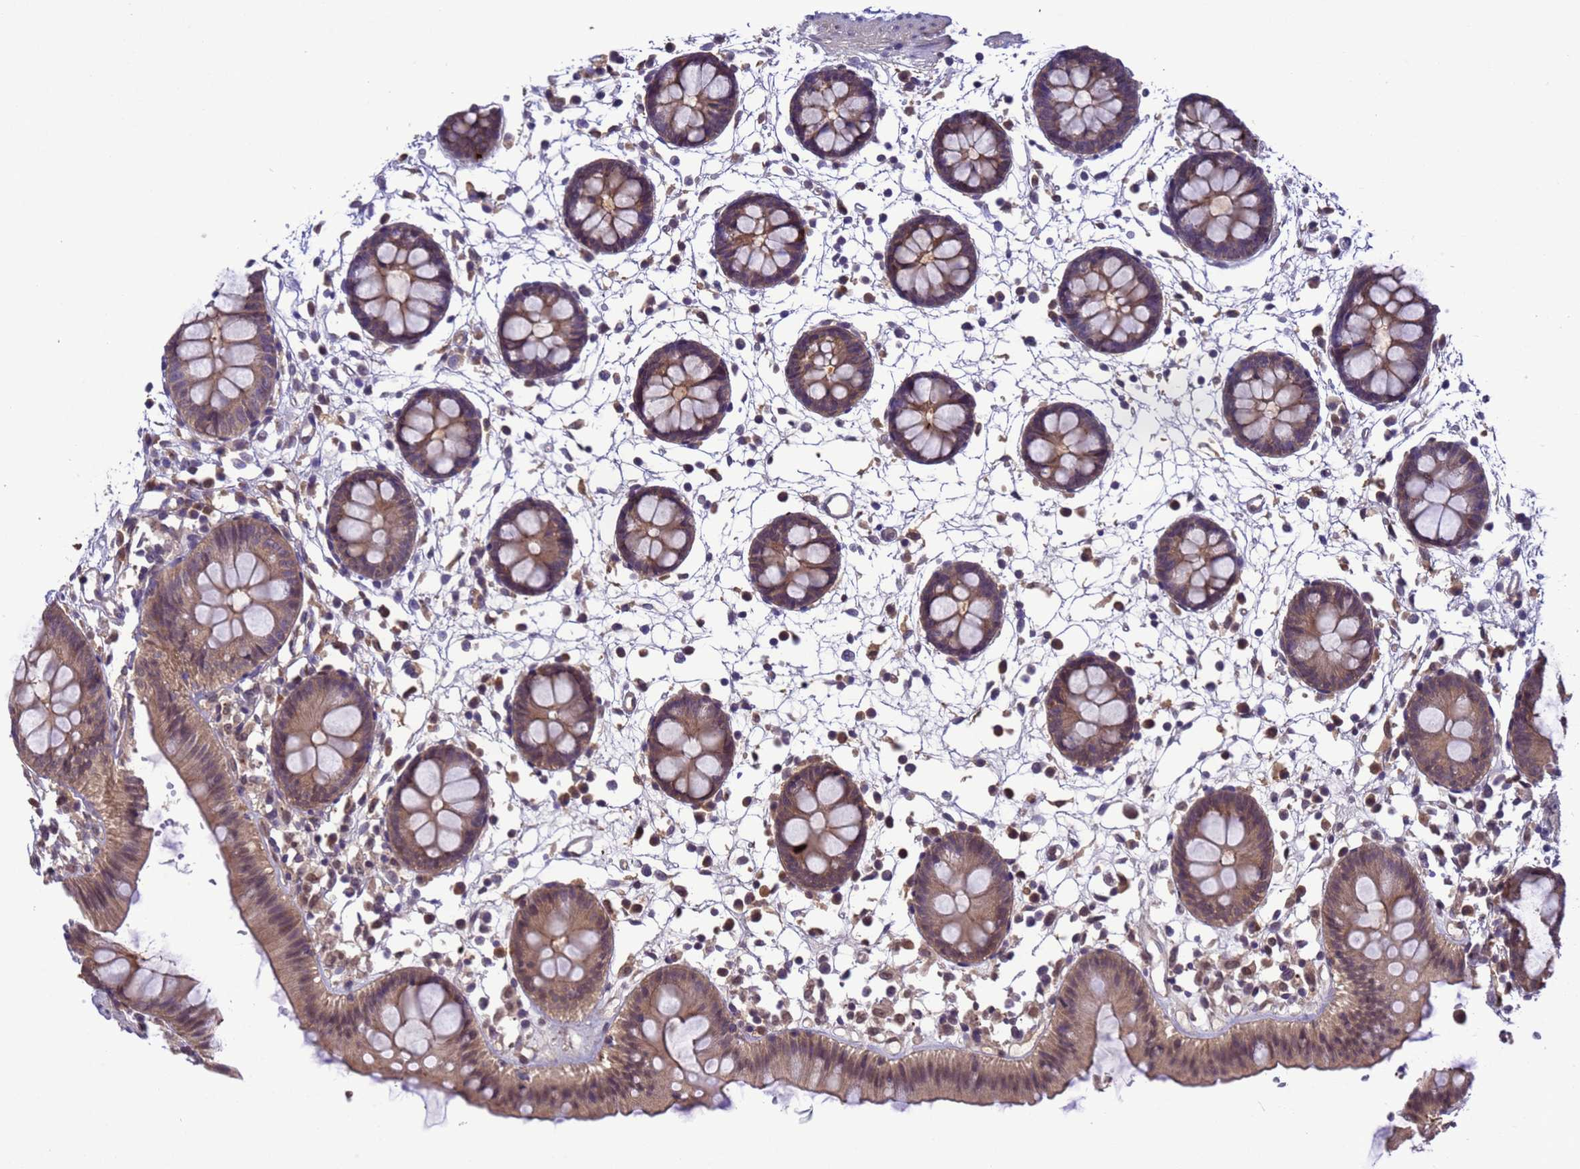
{"staining": {"intensity": "weak", "quantity": ">75%", "location": "cytoplasmic/membranous"}, "tissue": "colon", "cell_type": "Endothelial cells", "image_type": "normal", "snomed": [{"axis": "morphology", "description": "Normal tissue, NOS"}, {"axis": "topography", "description": "Colon"}], "caption": "Benign colon was stained to show a protein in brown. There is low levels of weak cytoplasmic/membranous positivity in about >75% of endothelial cells. (DAB IHC with brightfield microscopy, high magnification).", "gene": "ZFP69B", "patient": {"sex": "male", "age": 56}}